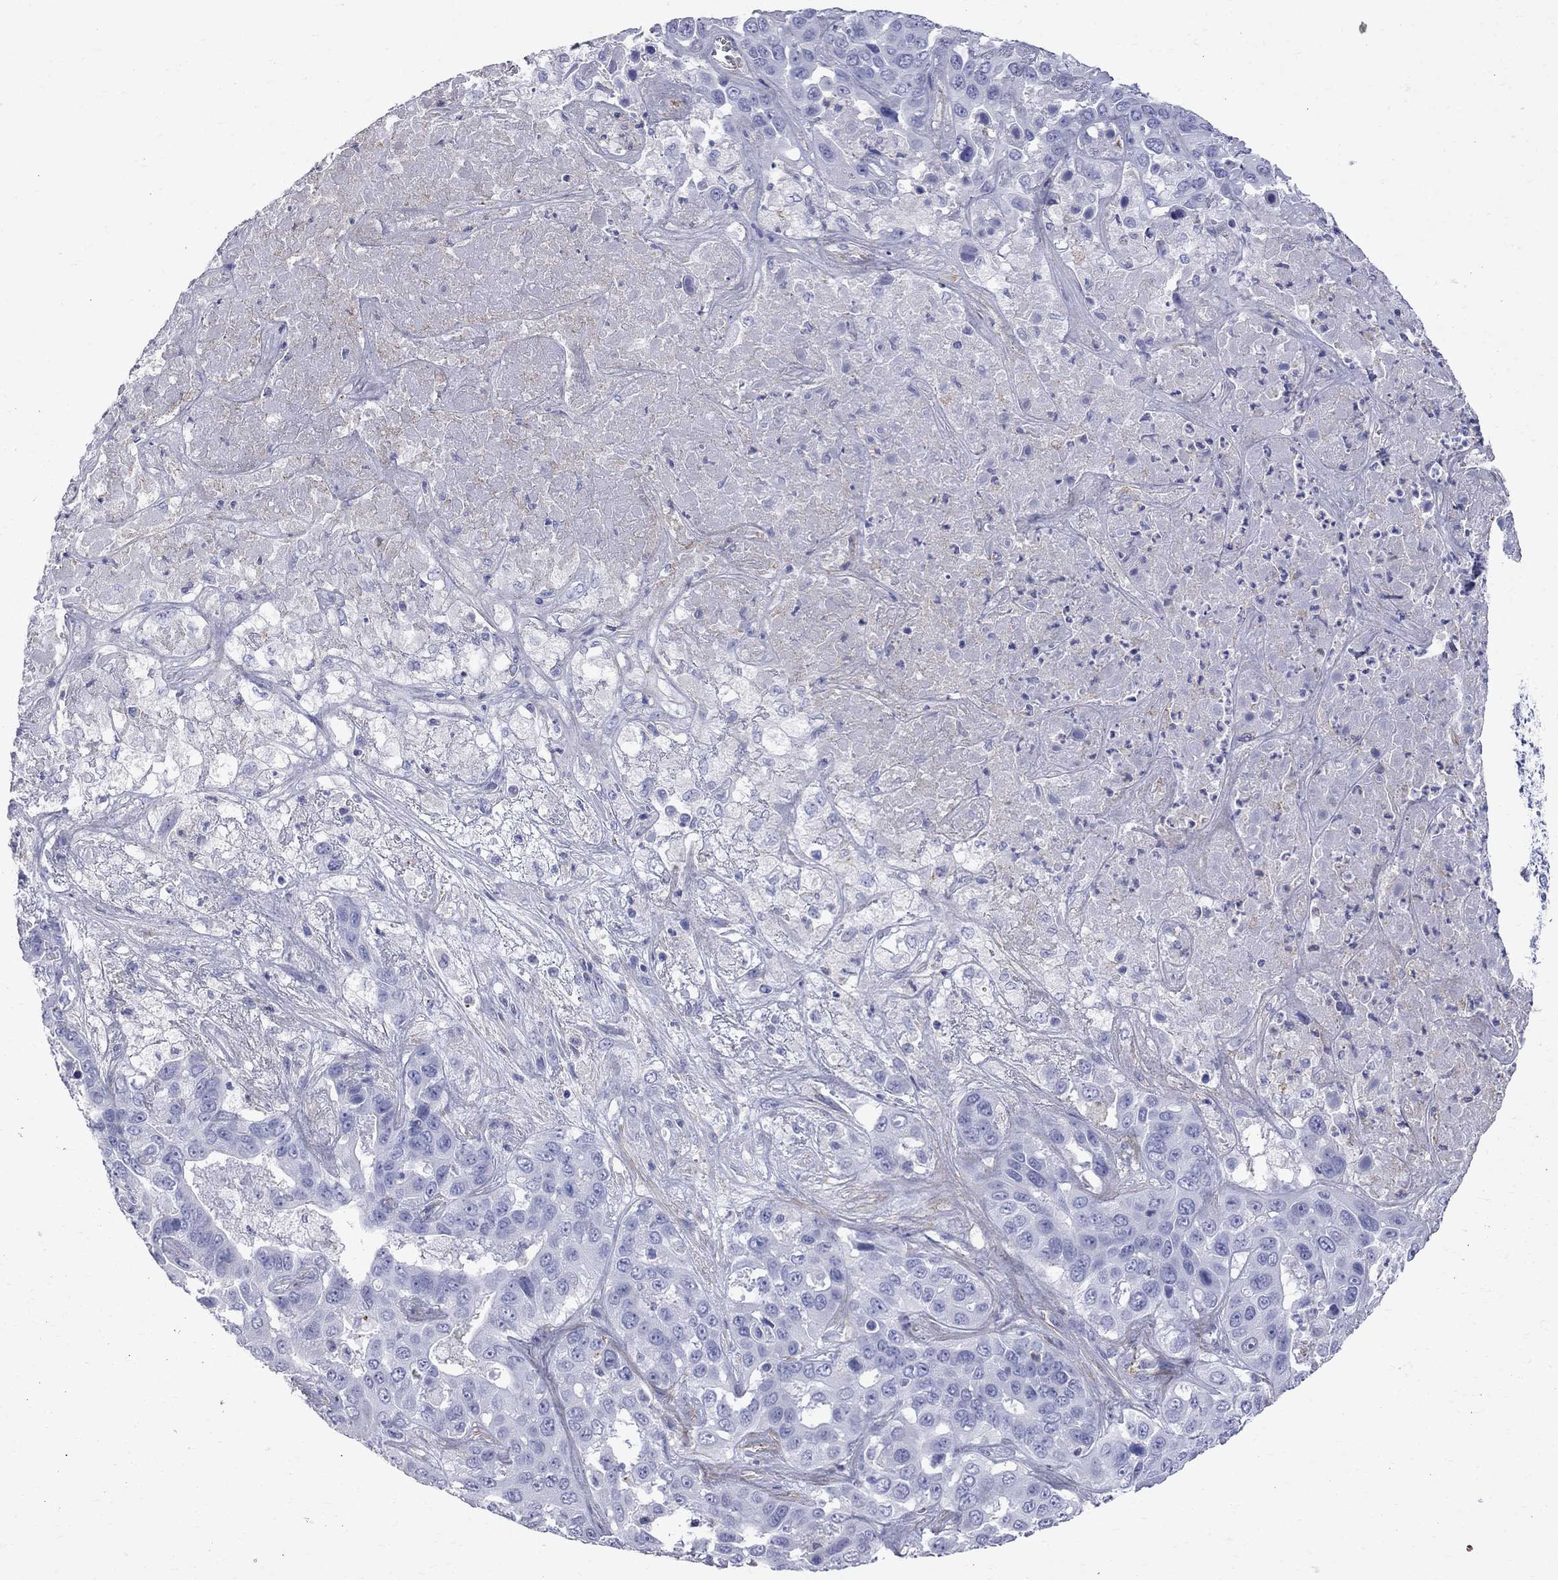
{"staining": {"intensity": "negative", "quantity": "none", "location": "none"}, "tissue": "liver cancer", "cell_type": "Tumor cells", "image_type": "cancer", "snomed": [{"axis": "morphology", "description": "Cholangiocarcinoma"}, {"axis": "topography", "description": "Liver"}], "caption": "High magnification brightfield microscopy of liver cancer stained with DAB (3,3'-diaminobenzidine) (brown) and counterstained with hematoxylin (blue): tumor cells show no significant positivity.", "gene": "S100A3", "patient": {"sex": "female", "age": 52}}